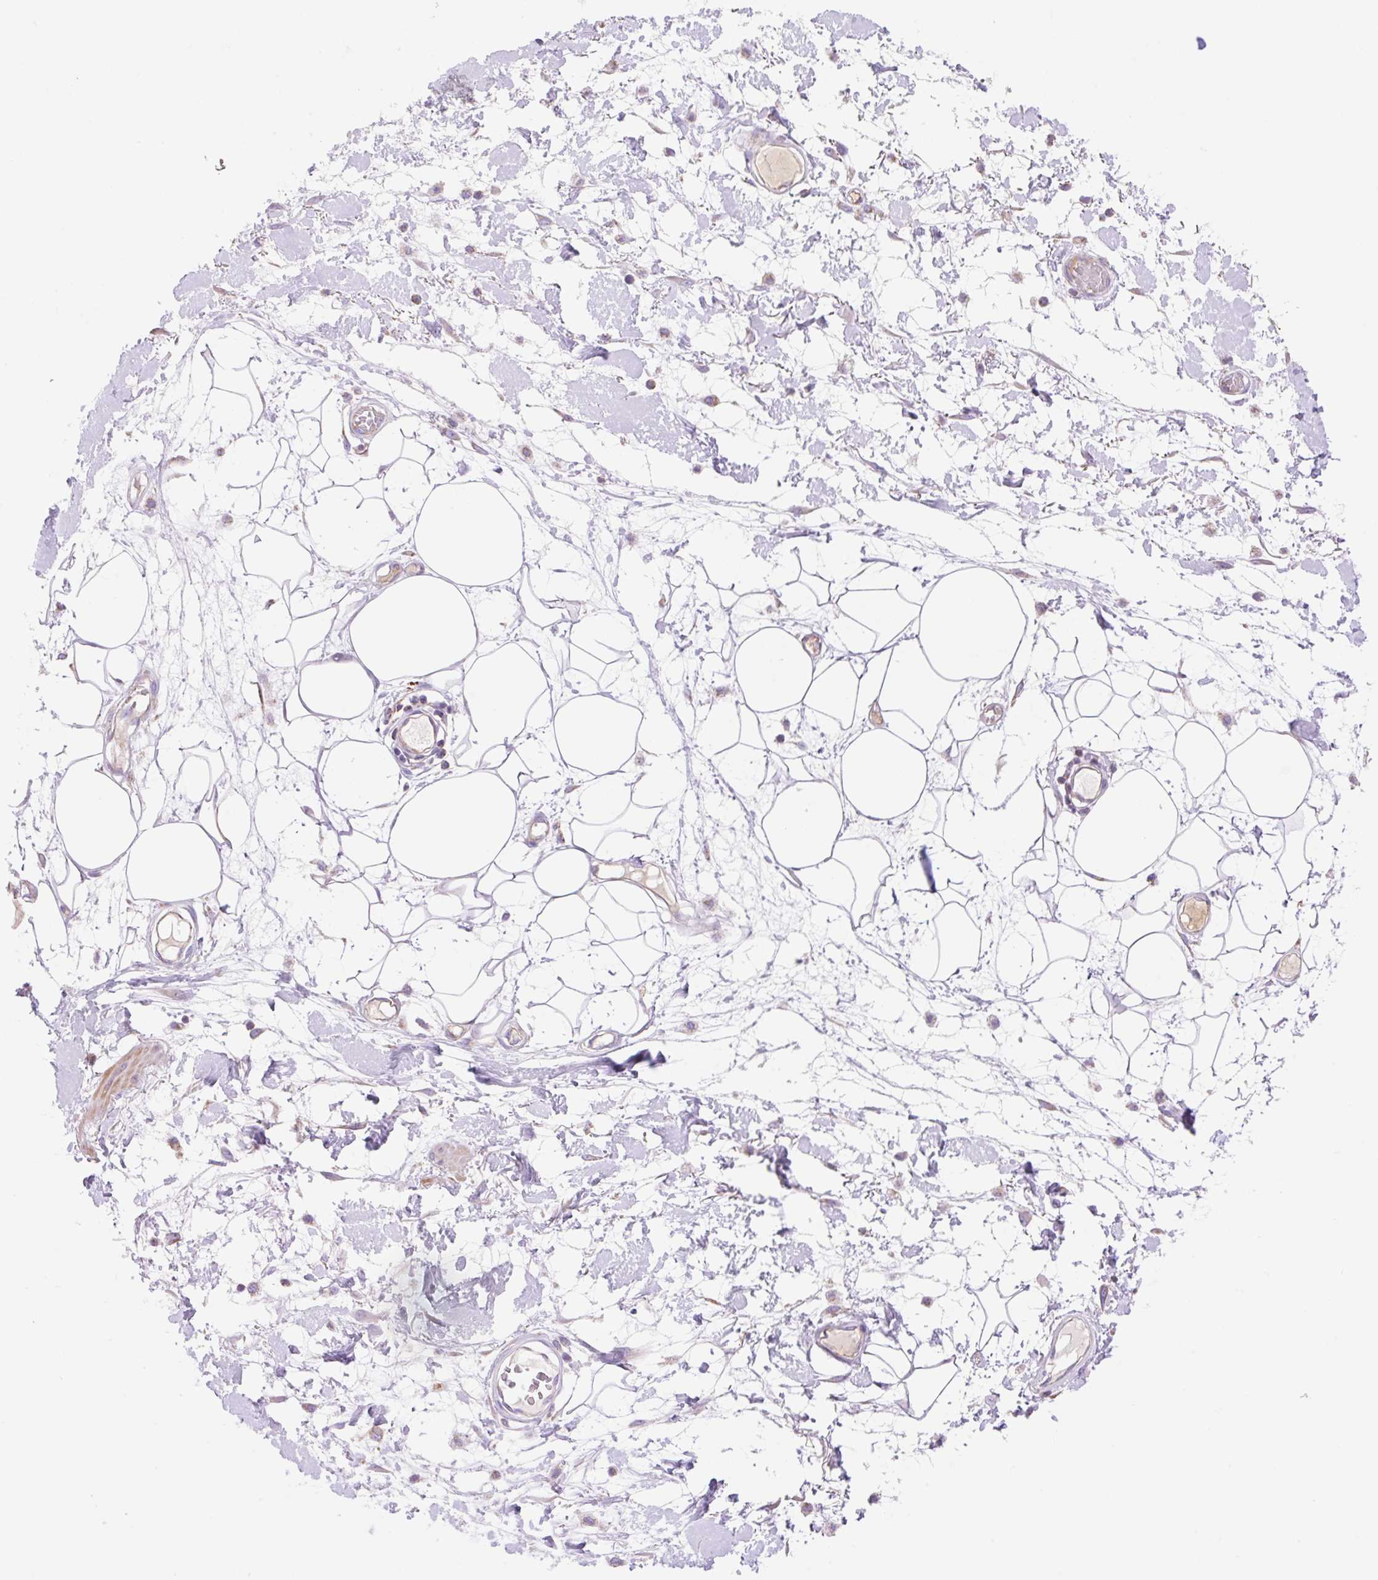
{"staining": {"intensity": "negative", "quantity": "none", "location": "none"}, "tissue": "adipose tissue", "cell_type": "Adipocytes", "image_type": "normal", "snomed": [{"axis": "morphology", "description": "Normal tissue, NOS"}, {"axis": "topography", "description": "Vulva"}, {"axis": "topography", "description": "Peripheral nerve tissue"}], "caption": "An image of adipose tissue stained for a protein displays no brown staining in adipocytes.", "gene": "ESAM", "patient": {"sex": "female", "age": 68}}